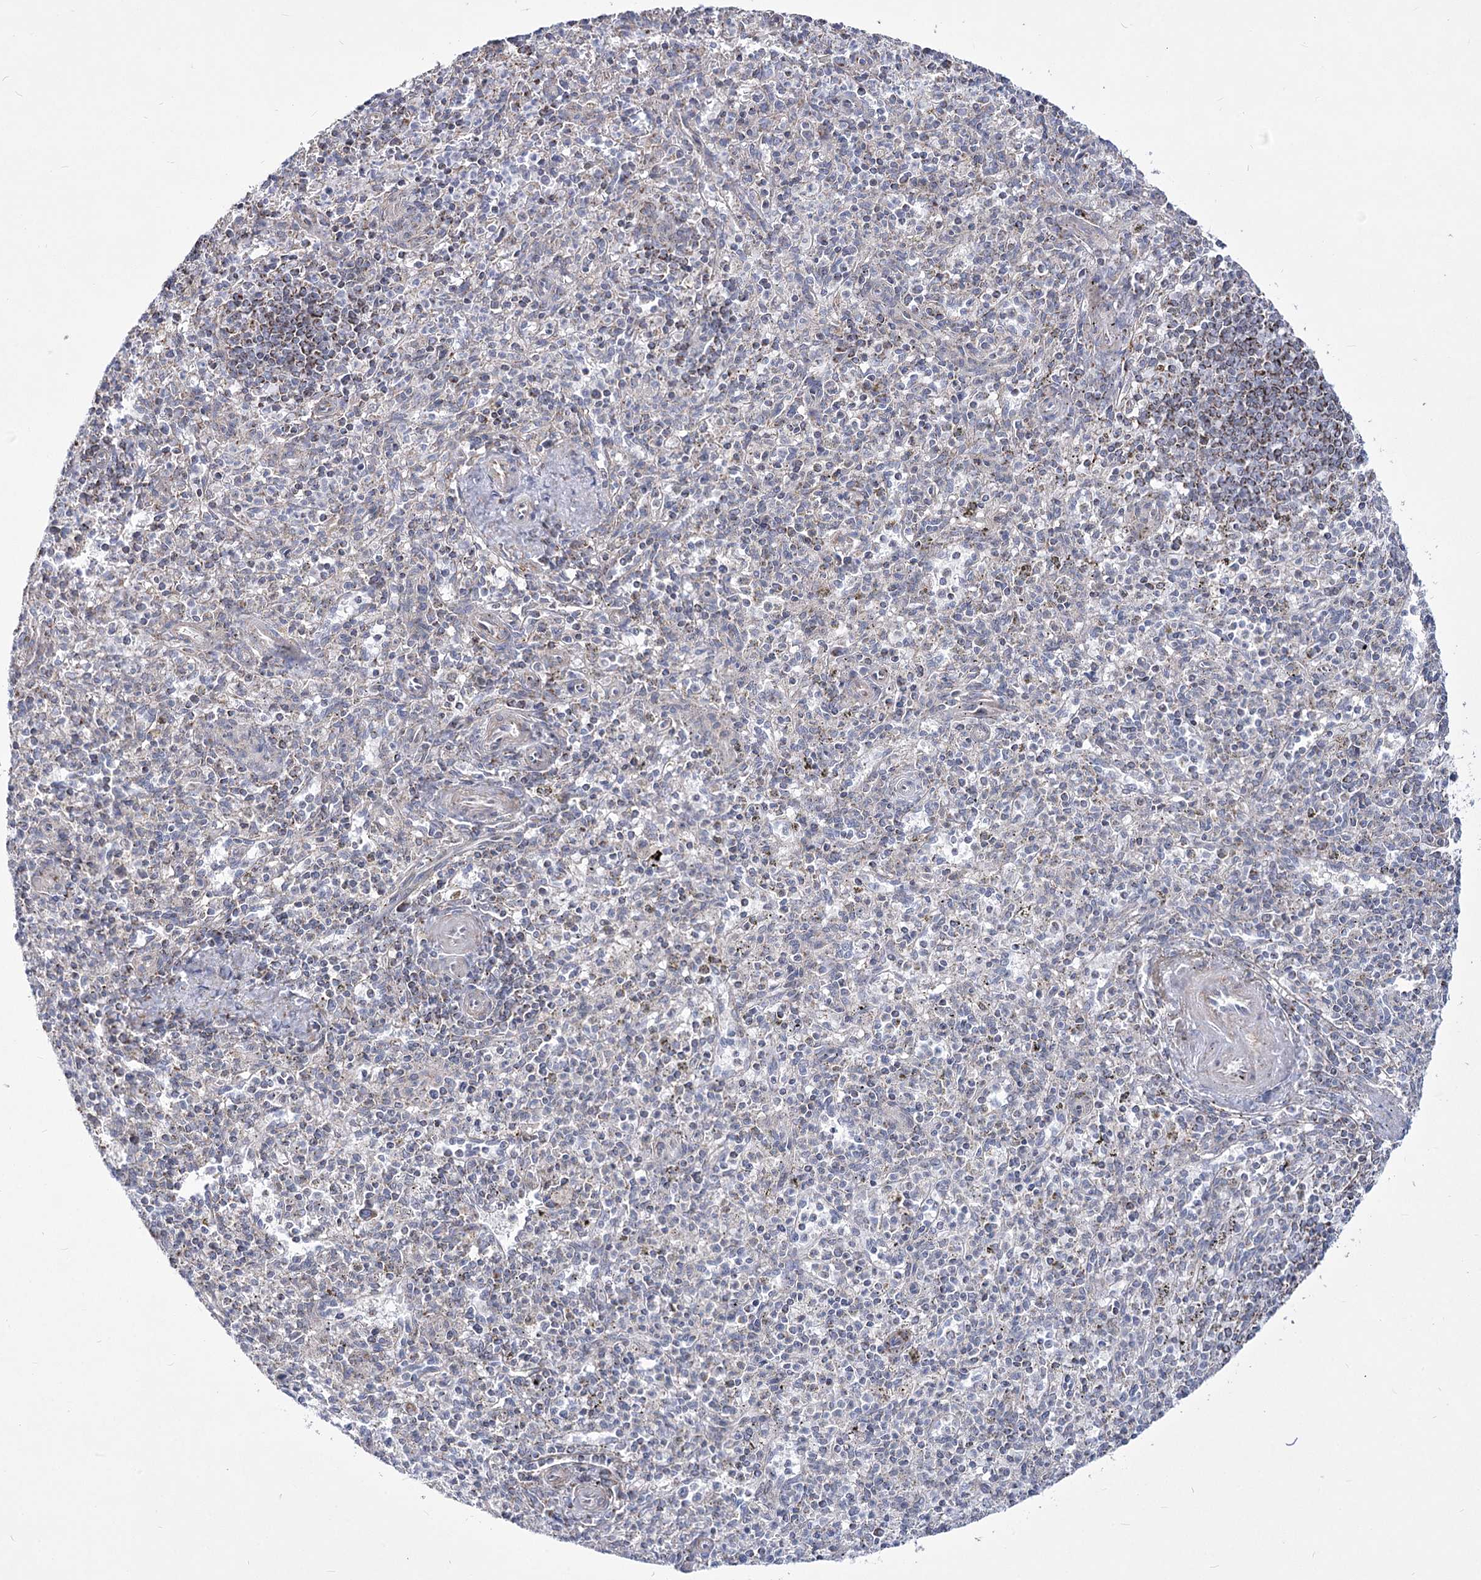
{"staining": {"intensity": "negative", "quantity": "none", "location": "none"}, "tissue": "spleen", "cell_type": "Cells in red pulp", "image_type": "normal", "snomed": [{"axis": "morphology", "description": "Normal tissue, NOS"}, {"axis": "topography", "description": "Spleen"}], "caption": "Normal spleen was stained to show a protein in brown. There is no significant expression in cells in red pulp.", "gene": "PDHB", "patient": {"sex": "male", "age": 72}}